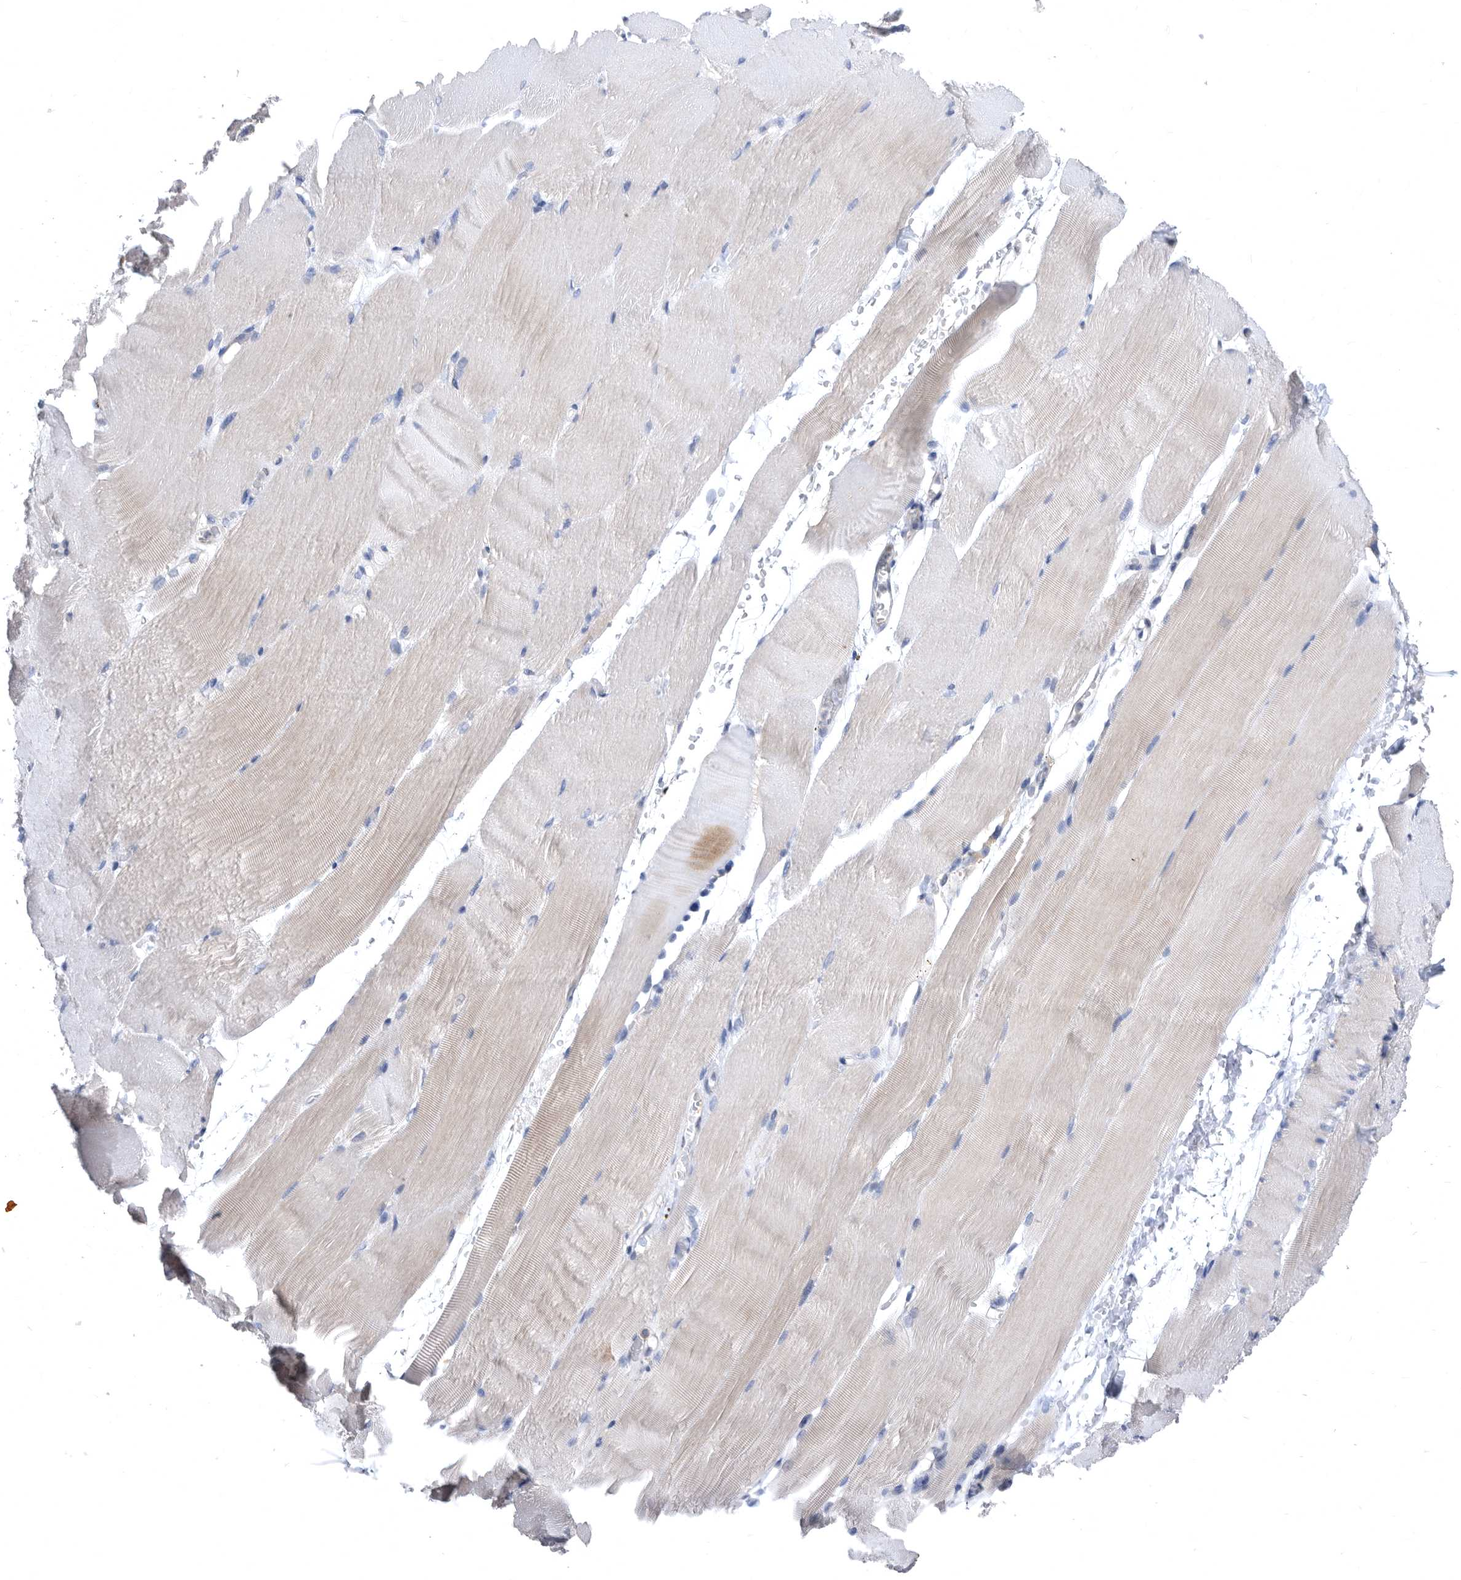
{"staining": {"intensity": "weak", "quantity": "<25%", "location": "cytoplasmic/membranous"}, "tissue": "skeletal muscle", "cell_type": "Myocytes", "image_type": "normal", "snomed": [{"axis": "morphology", "description": "Normal tissue, NOS"}, {"axis": "topography", "description": "Skeletal muscle"}, {"axis": "topography", "description": "Parathyroid gland"}], "caption": "High magnification brightfield microscopy of benign skeletal muscle stained with DAB (3,3'-diaminobenzidine) (brown) and counterstained with hematoxylin (blue): myocytes show no significant positivity. Brightfield microscopy of immunohistochemistry (IHC) stained with DAB (3,3'-diaminobenzidine) (brown) and hematoxylin (blue), captured at high magnification.", "gene": "CCT4", "patient": {"sex": "female", "age": 37}}